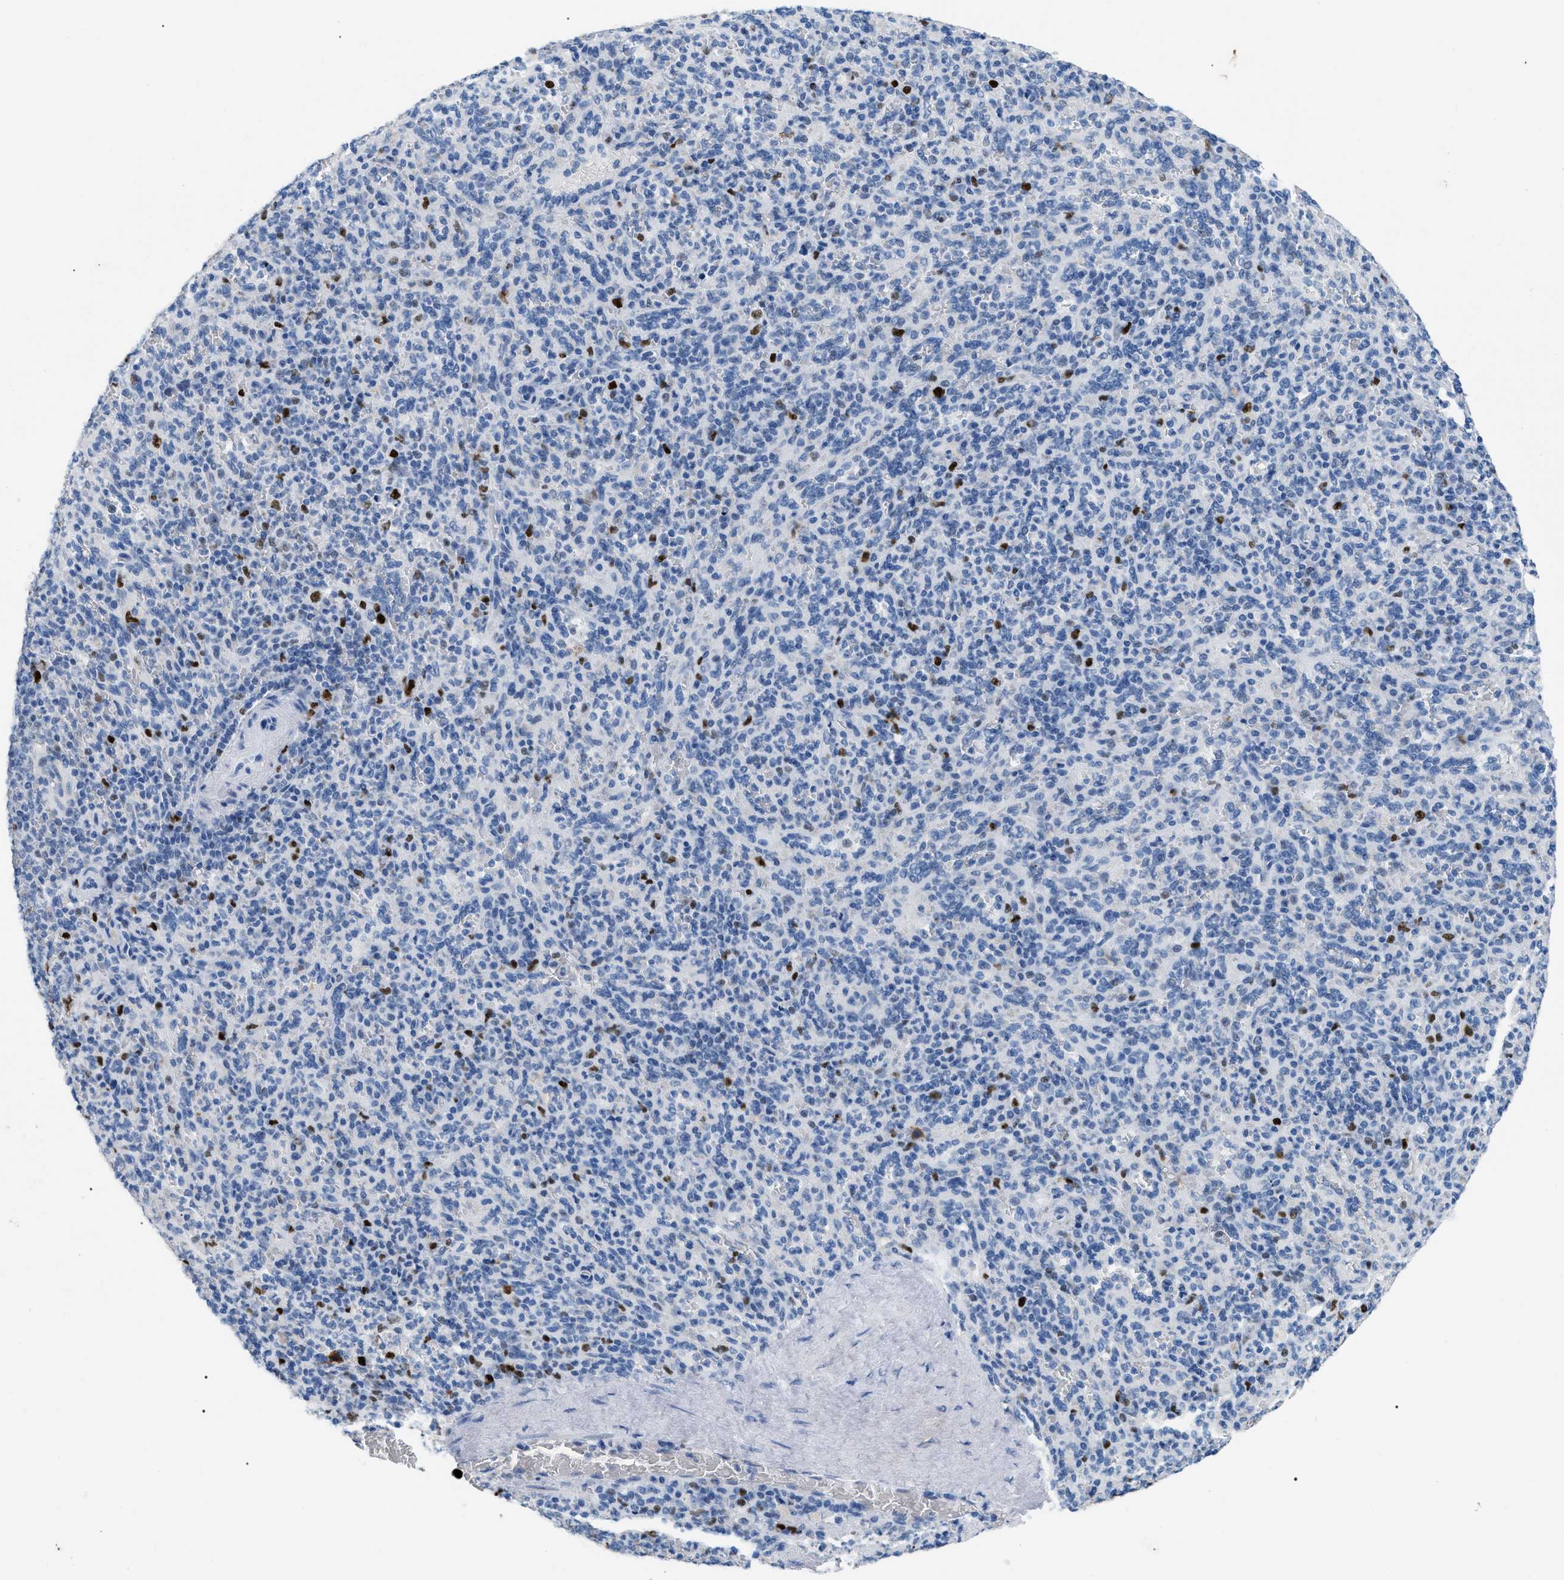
{"staining": {"intensity": "strong", "quantity": "<25%", "location": "nuclear"}, "tissue": "spleen", "cell_type": "Cells in red pulp", "image_type": "normal", "snomed": [{"axis": "morphology", "description": "Normal tissue, NOS"}, {"axis": "topography", "description": "Spleen"}], "caption": "Immunohistochemistry (IHC) of benign spleen displays medium levels of strong nuclear positivity in about <25% of cells in red pulp. (DAB IHC, brown staining for protein, blue staining for nuclei).", "gene": "MCM7", "patient": {"sex": "male", "age": 36}}